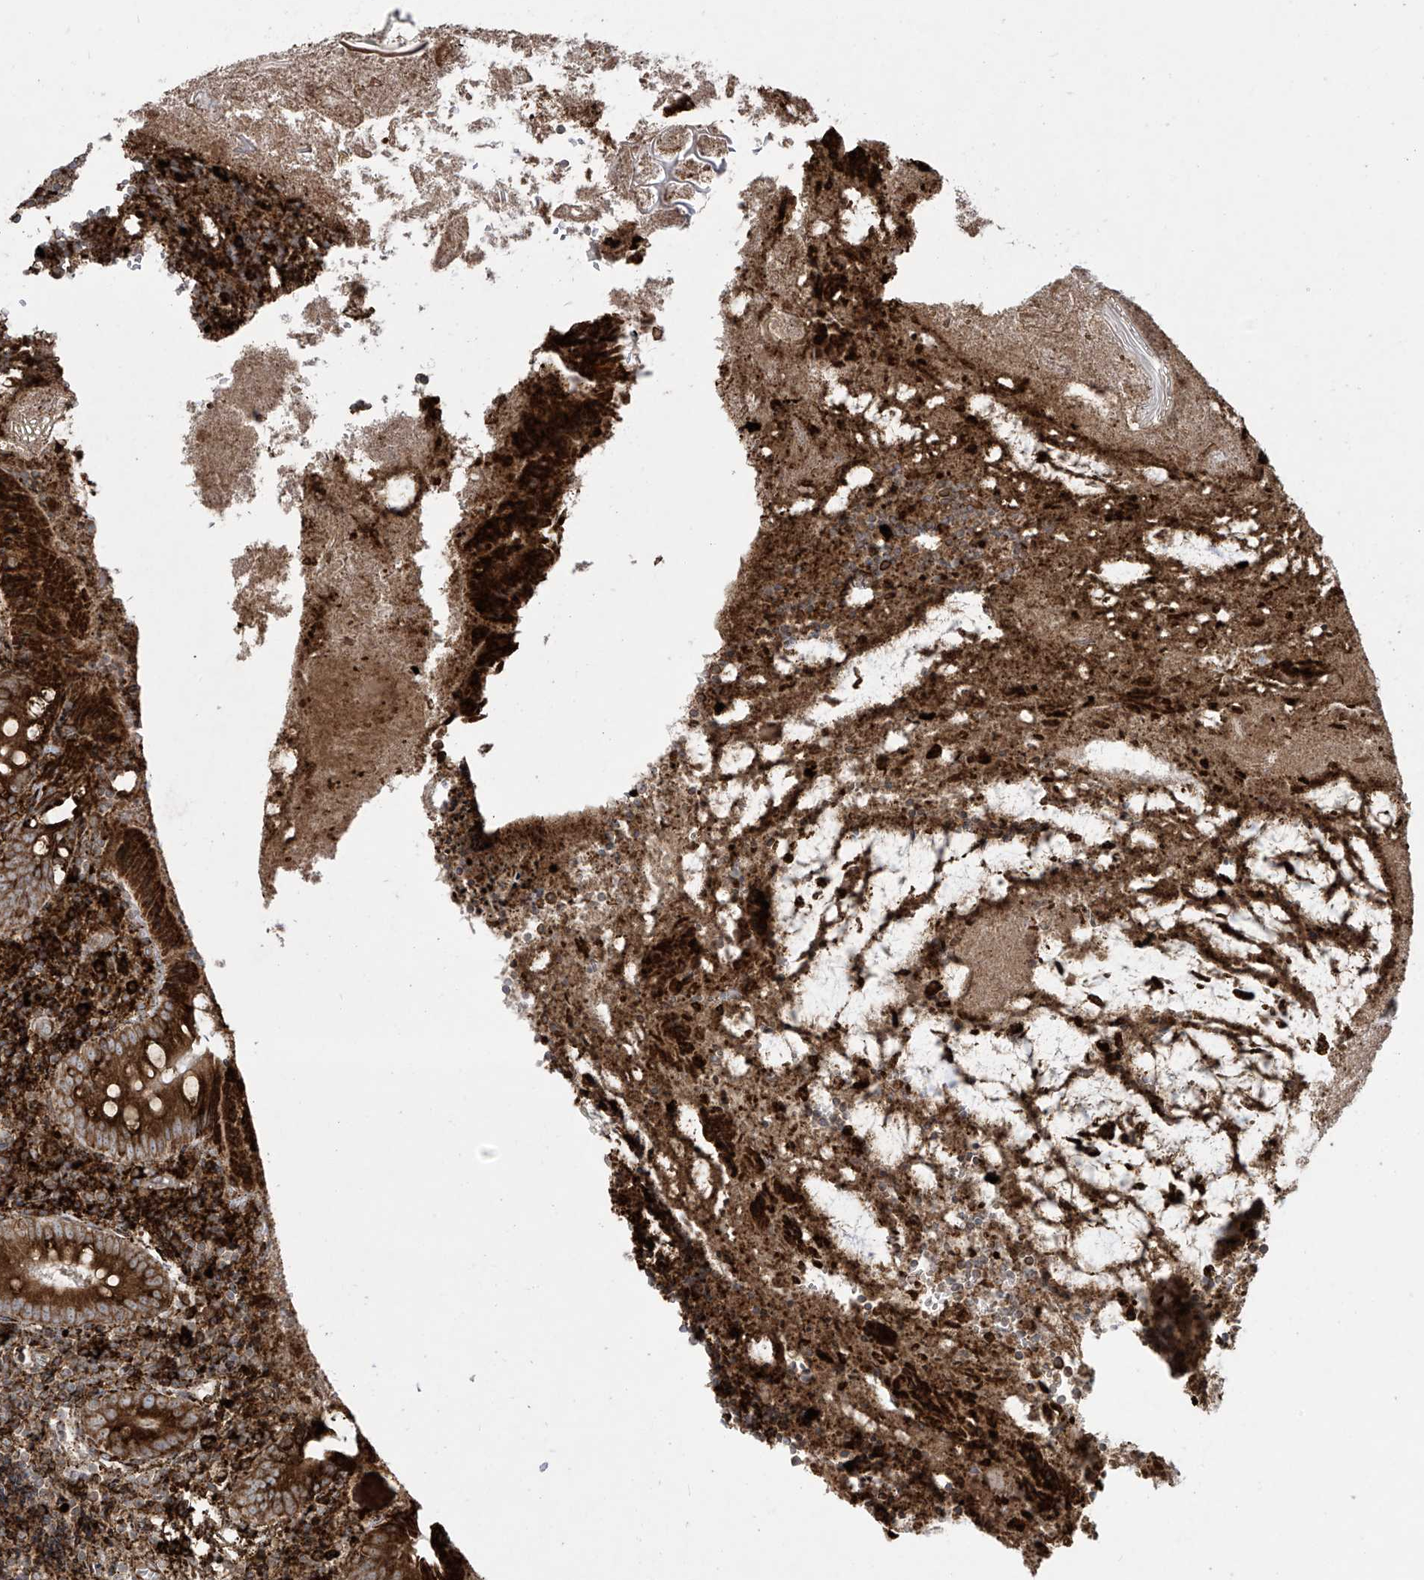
{"staining": {"intensity": "strong", "quantity": ">75%", "location": "cytoplasmic/membranous"}, "tissue": "appendix", "cell_type": "Glandular cells", "image_type": "normal", "snomed": [{"axis": "morphology", "description": "Normal tissue, NOS"}, {"axis": "topography", "description": "Appendix"}], "caption": "Protein staining displays strong cytoplasmic/membranous staining in about >75% of glandular cells in benign appendix.", "gene": "MX1", "patient": {"sex": "female", "age": 17}}